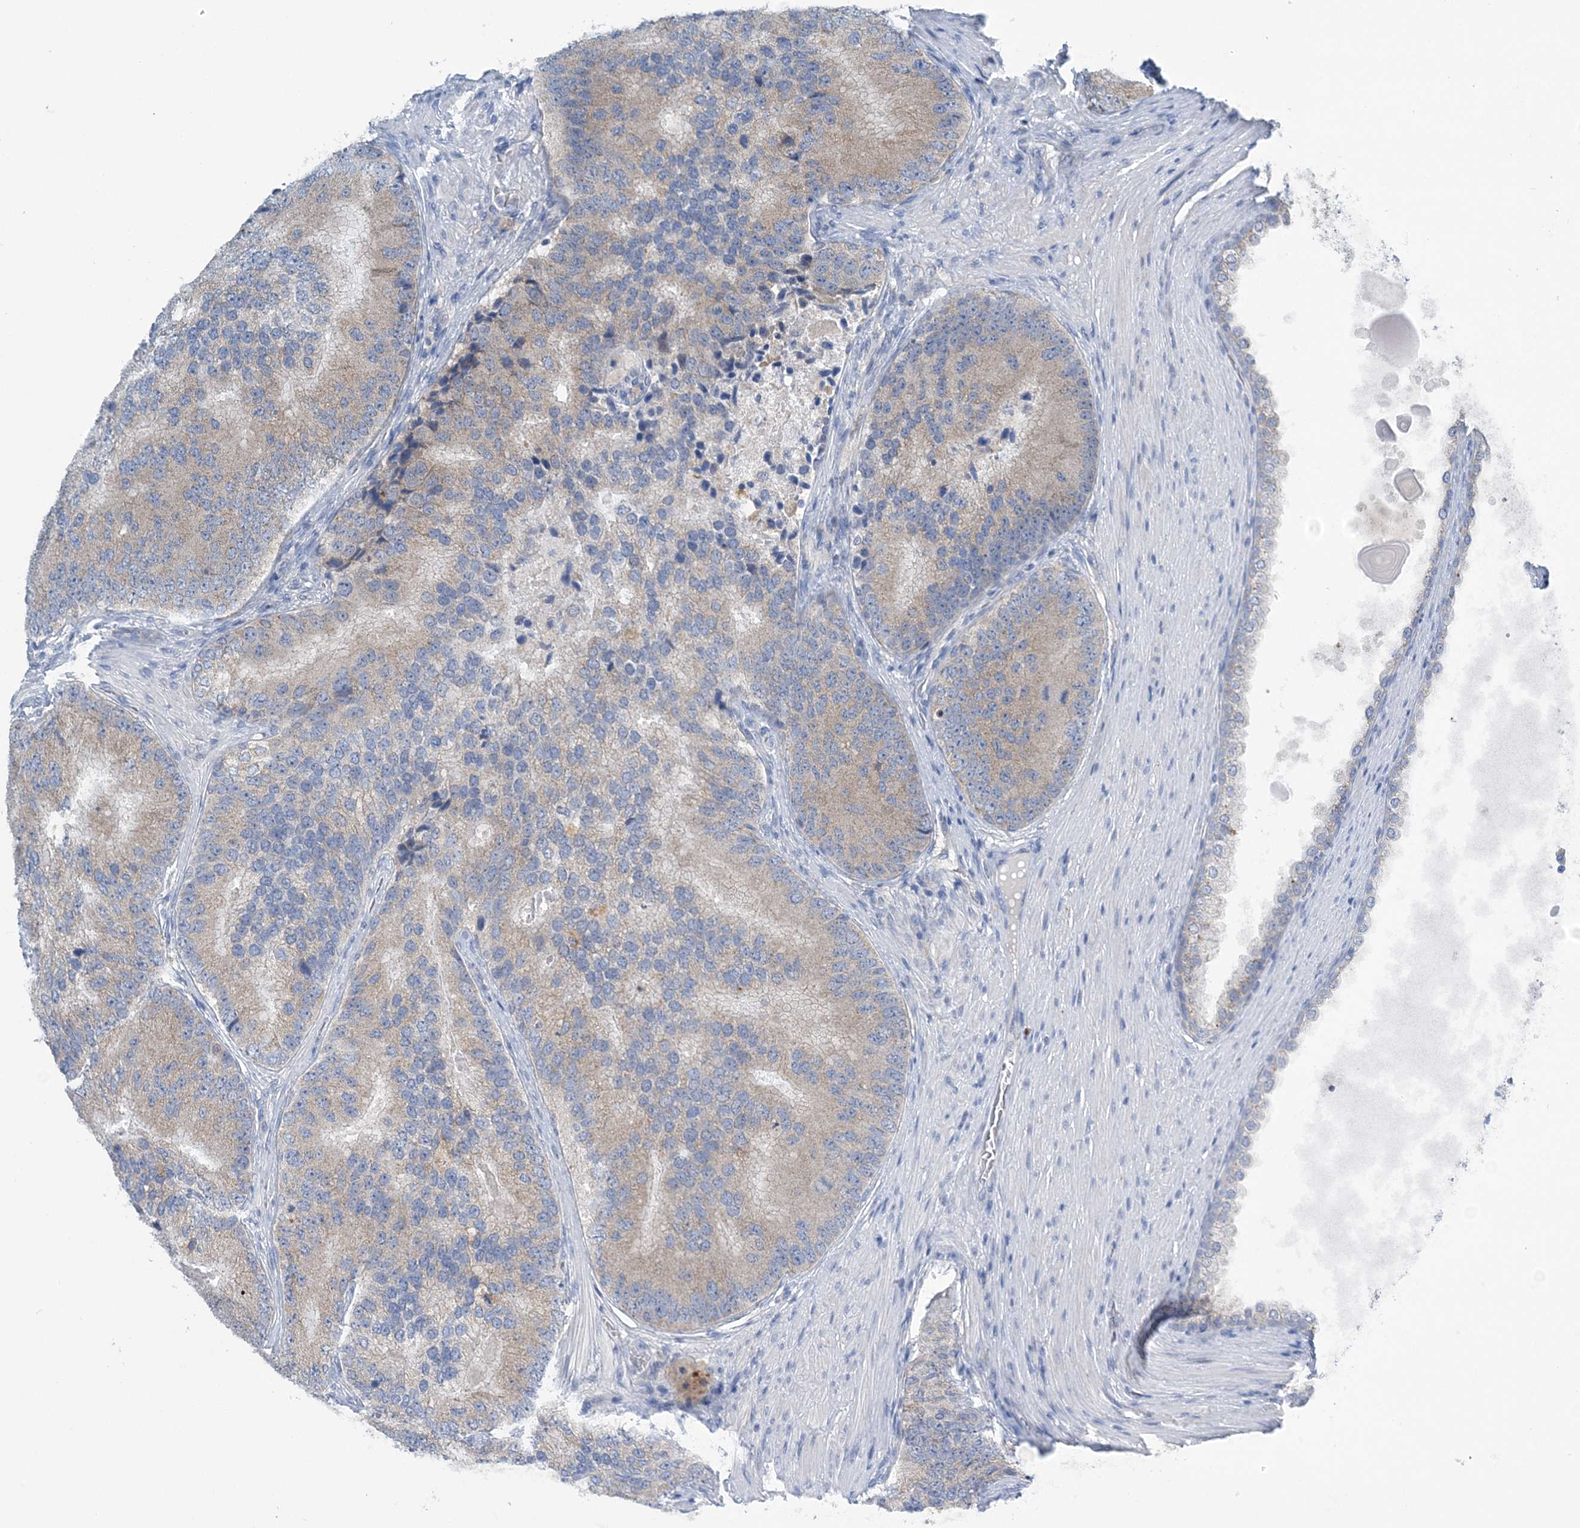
{"staining": {"intensity": "weak", "quantity": "25%-75%", "location": "cytoplasmic/membranous"}, "tissue": "prostate cancer", "cell_type": "Tumor cells", "image_type": "cancer", "snomed": [{"axis": "morphology", "description": "Adenocarcinoma, High grade"}, {"axis": "topography", "description": "Prostate"}], "caption": "High-magnification brightfield microscopy of adenocarcinoma (high-grade) (prostate) stained with DAB (brown) and counterstained with hematoxylin (blue). tumor cells exhibit weak cytoplasmic/membranous expression is present in about25%-75% of cells.", "gene": "COPE", "patient": {"sex": "male", "age": 70}}